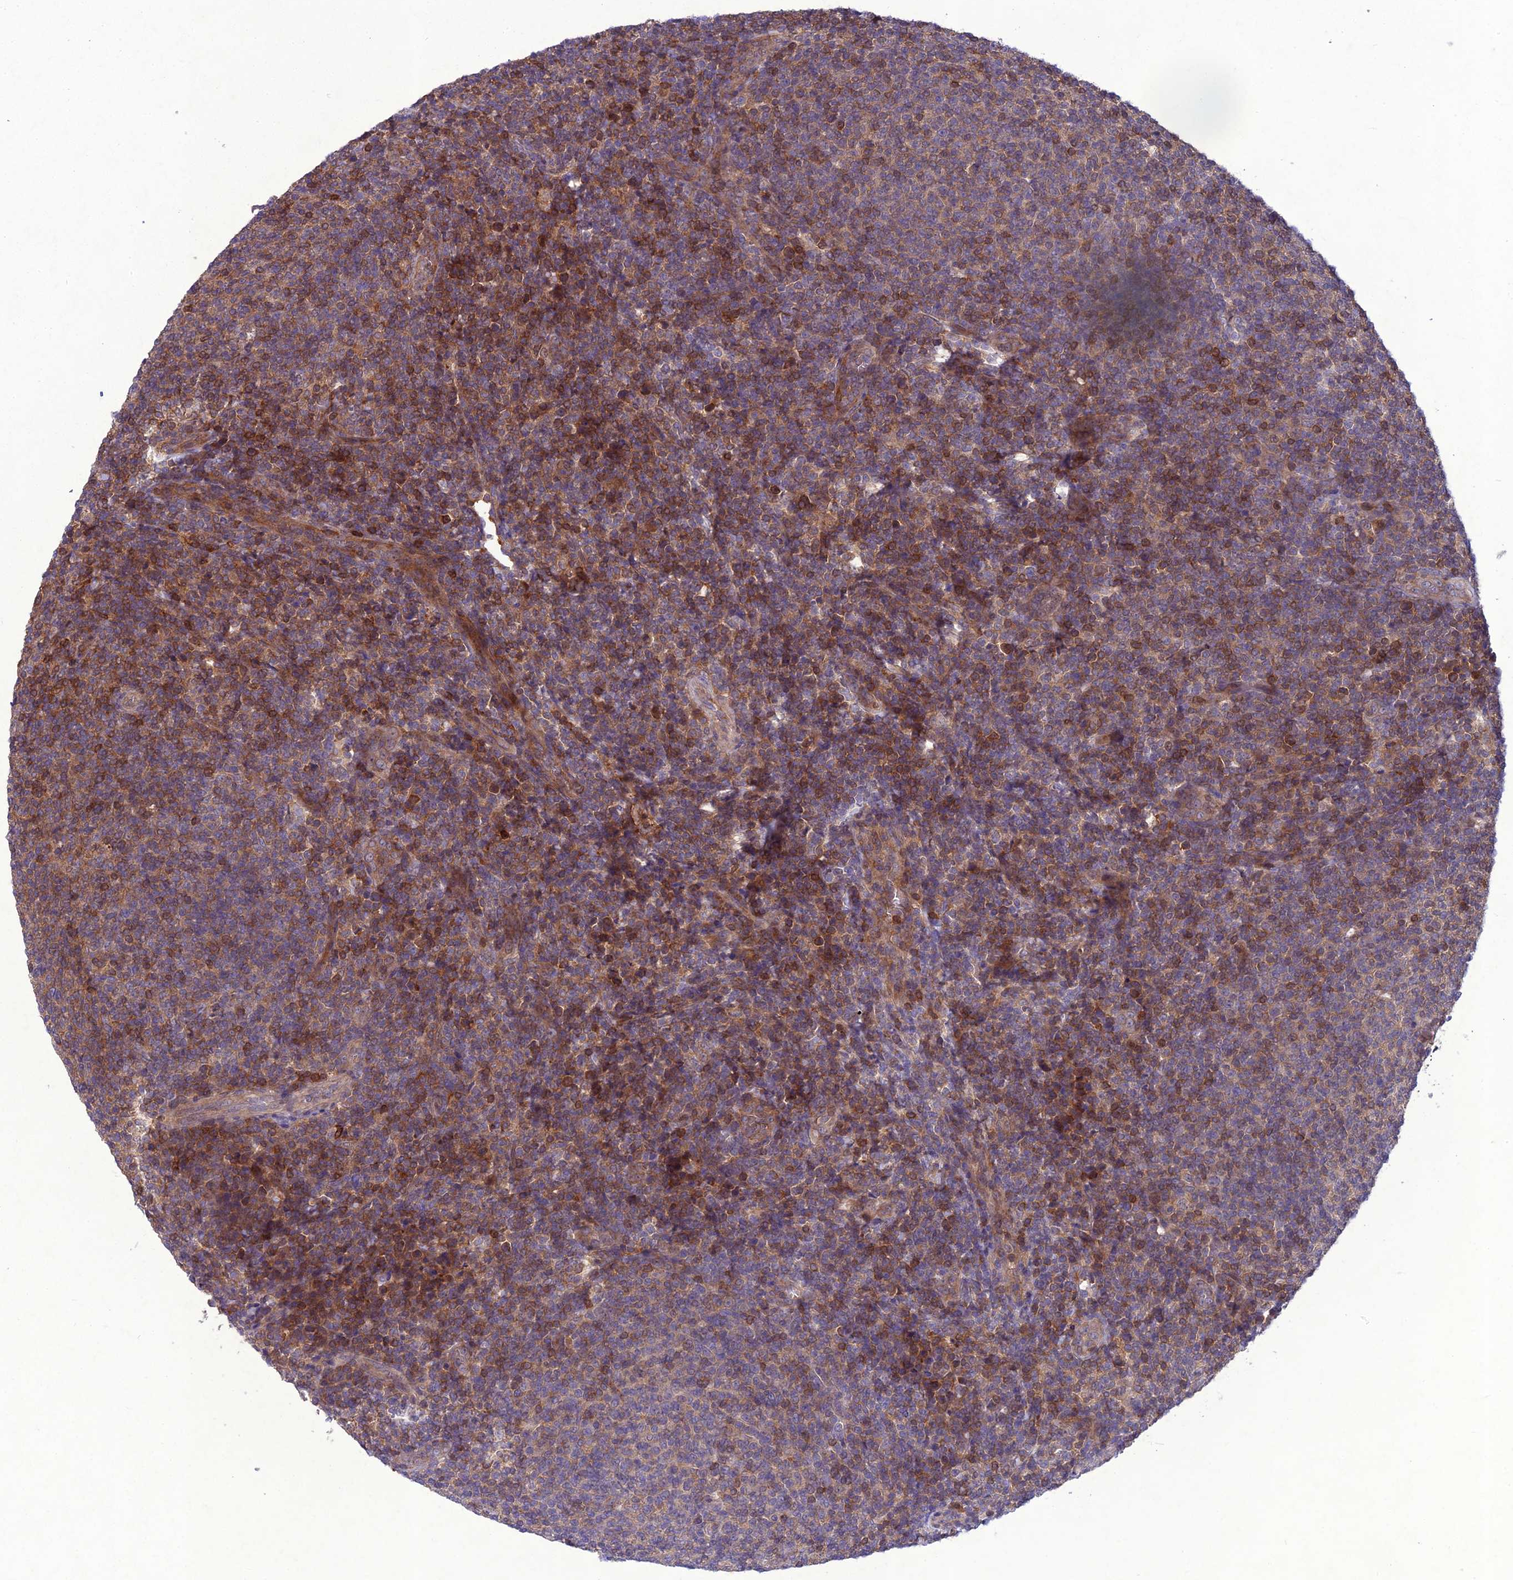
{"staining": {"intensity": "moderate", "quantity": "25%-75%", "location": "cytoplasmic/membranous"}, "tissue": "lymphoma", "cell_type": "Tumor cells", "image_type": "cancer", "snomed": [{"axis": "morphology", "description": "Malignant lymphoma, non-Hodgkin's type, Low grade"}, {"axis": "topography", "description": "Lymph node"}], "caption": "A brown stain labels moderate cytoplasmic/membranous expression of a protein in malignant lymphoma, non-Hodgkin's type (low-grade) tumor cells. (Stains: DAB (3,3'-diaminobenzidine) in brown, nuclei in blue, Microscopy: brightfield microscopy at high magnification).", "gene": "GDF6", "patient": {"sex": "male", "age": 66}}